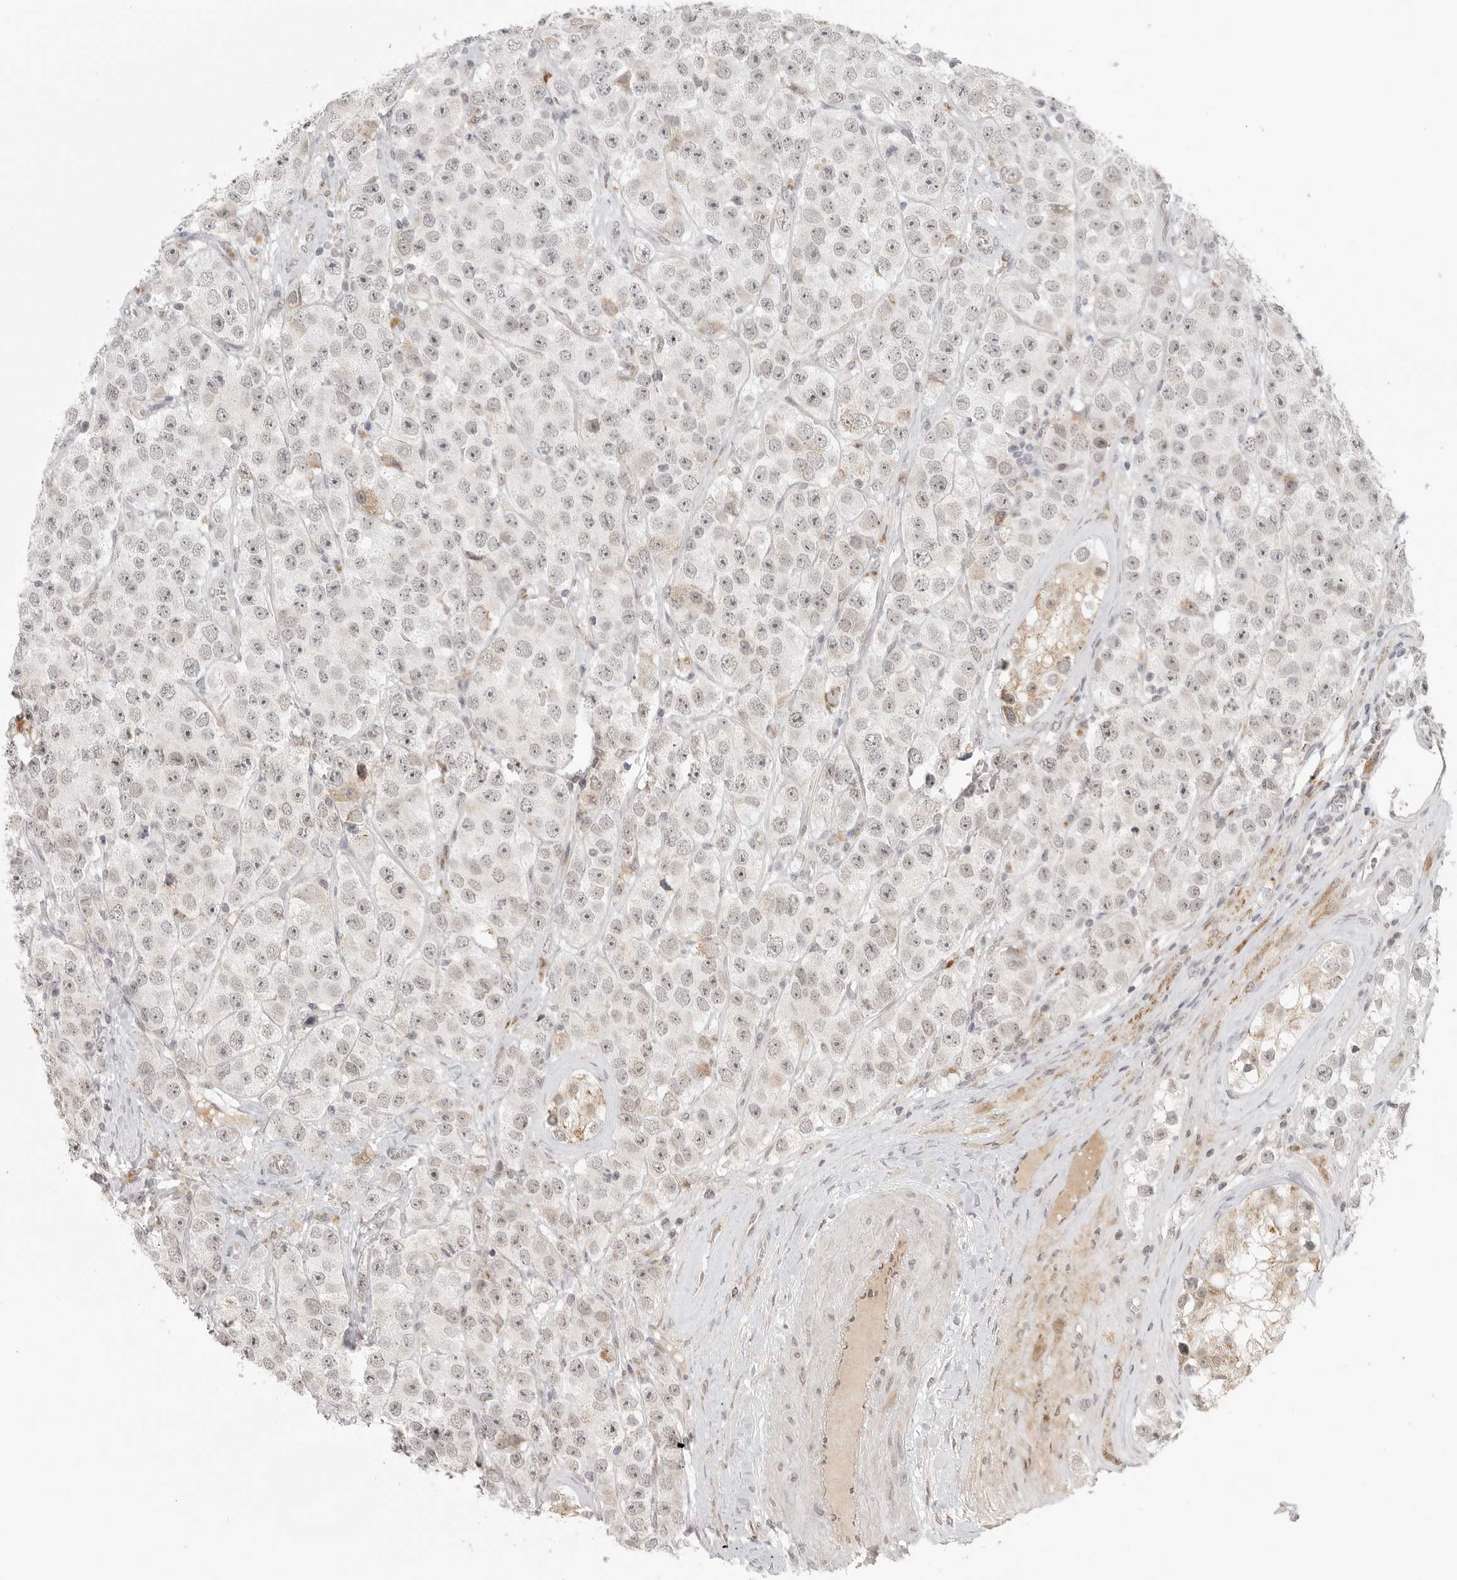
{"staining": {"intensity": "negative", "quantity": "none", "location": "none"}, "tissue": "testis cancer", "cell_type": "Tumor cells", "image_type": "cancer", "snomed": [{"axis": "morphology", "description": "Seminoma, NOS"}, {"axis": "topography", "description": "Testis"}], "caption": "Protein analysis of seminoma (testis) displays no significant expression in tumor cells.", "gene": "KALRN", "patient": {"sex": "male", "age": 28}}